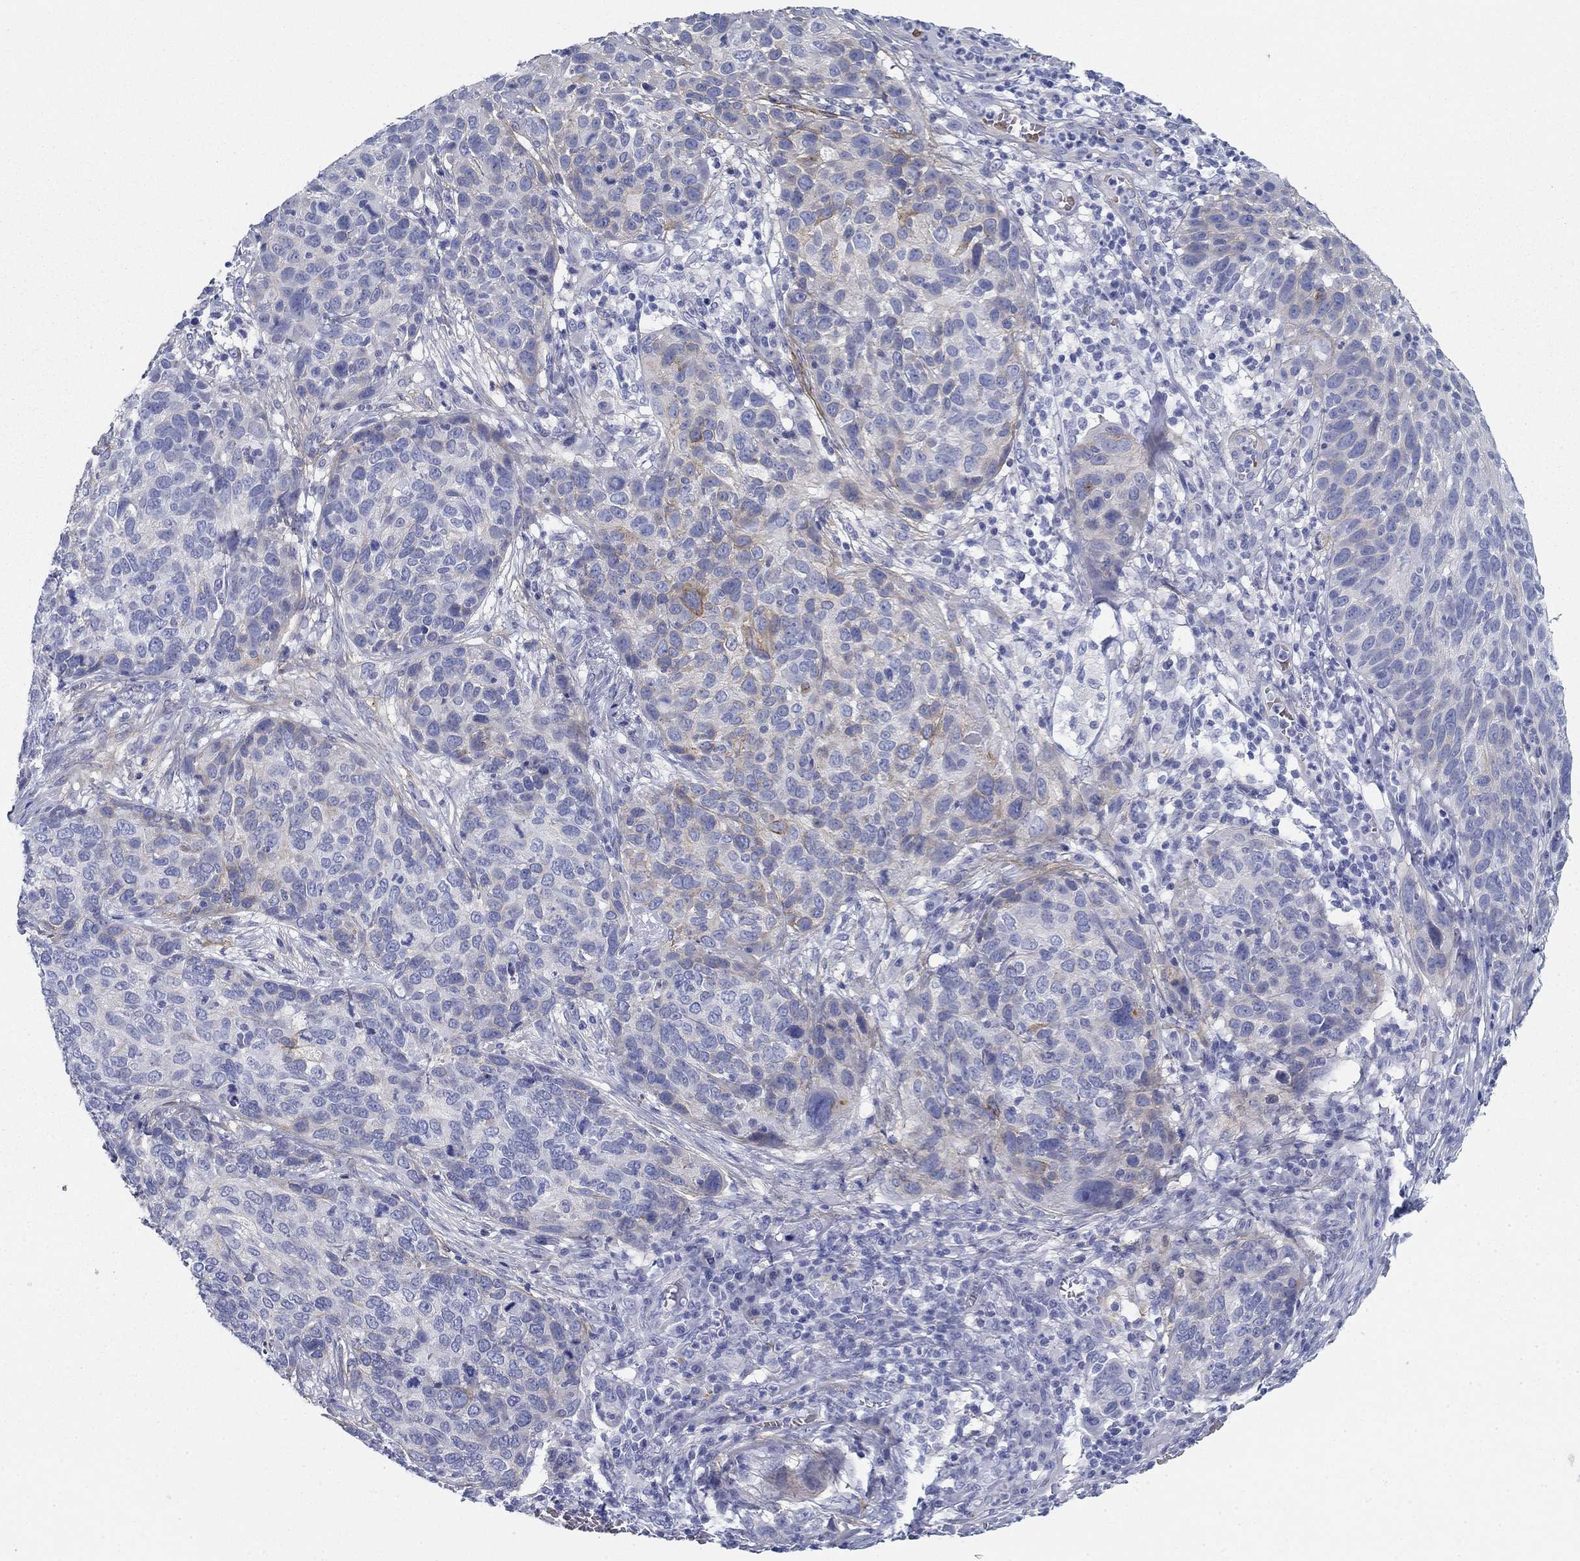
{"staining": {"intensity": "negative", "quantity": "none", "location": "none"}, "tissue": "skin cancer", "cell_type": "Tumor cells", "image_type": "cancer", "snomed": [{"axis": "morphology", "description": "Squamous cell carcinoma, NOS"}, {"axis": "topography", "description": "Skin"}], "caption": "Protein analysis of squamous cell carcinoma (skin) reveals no significant staining in tumor cells. (IHC, brightfield microscopy, high magnification).", "gene": "GPC1", "patient": {"sex": "male", "age": 92}}